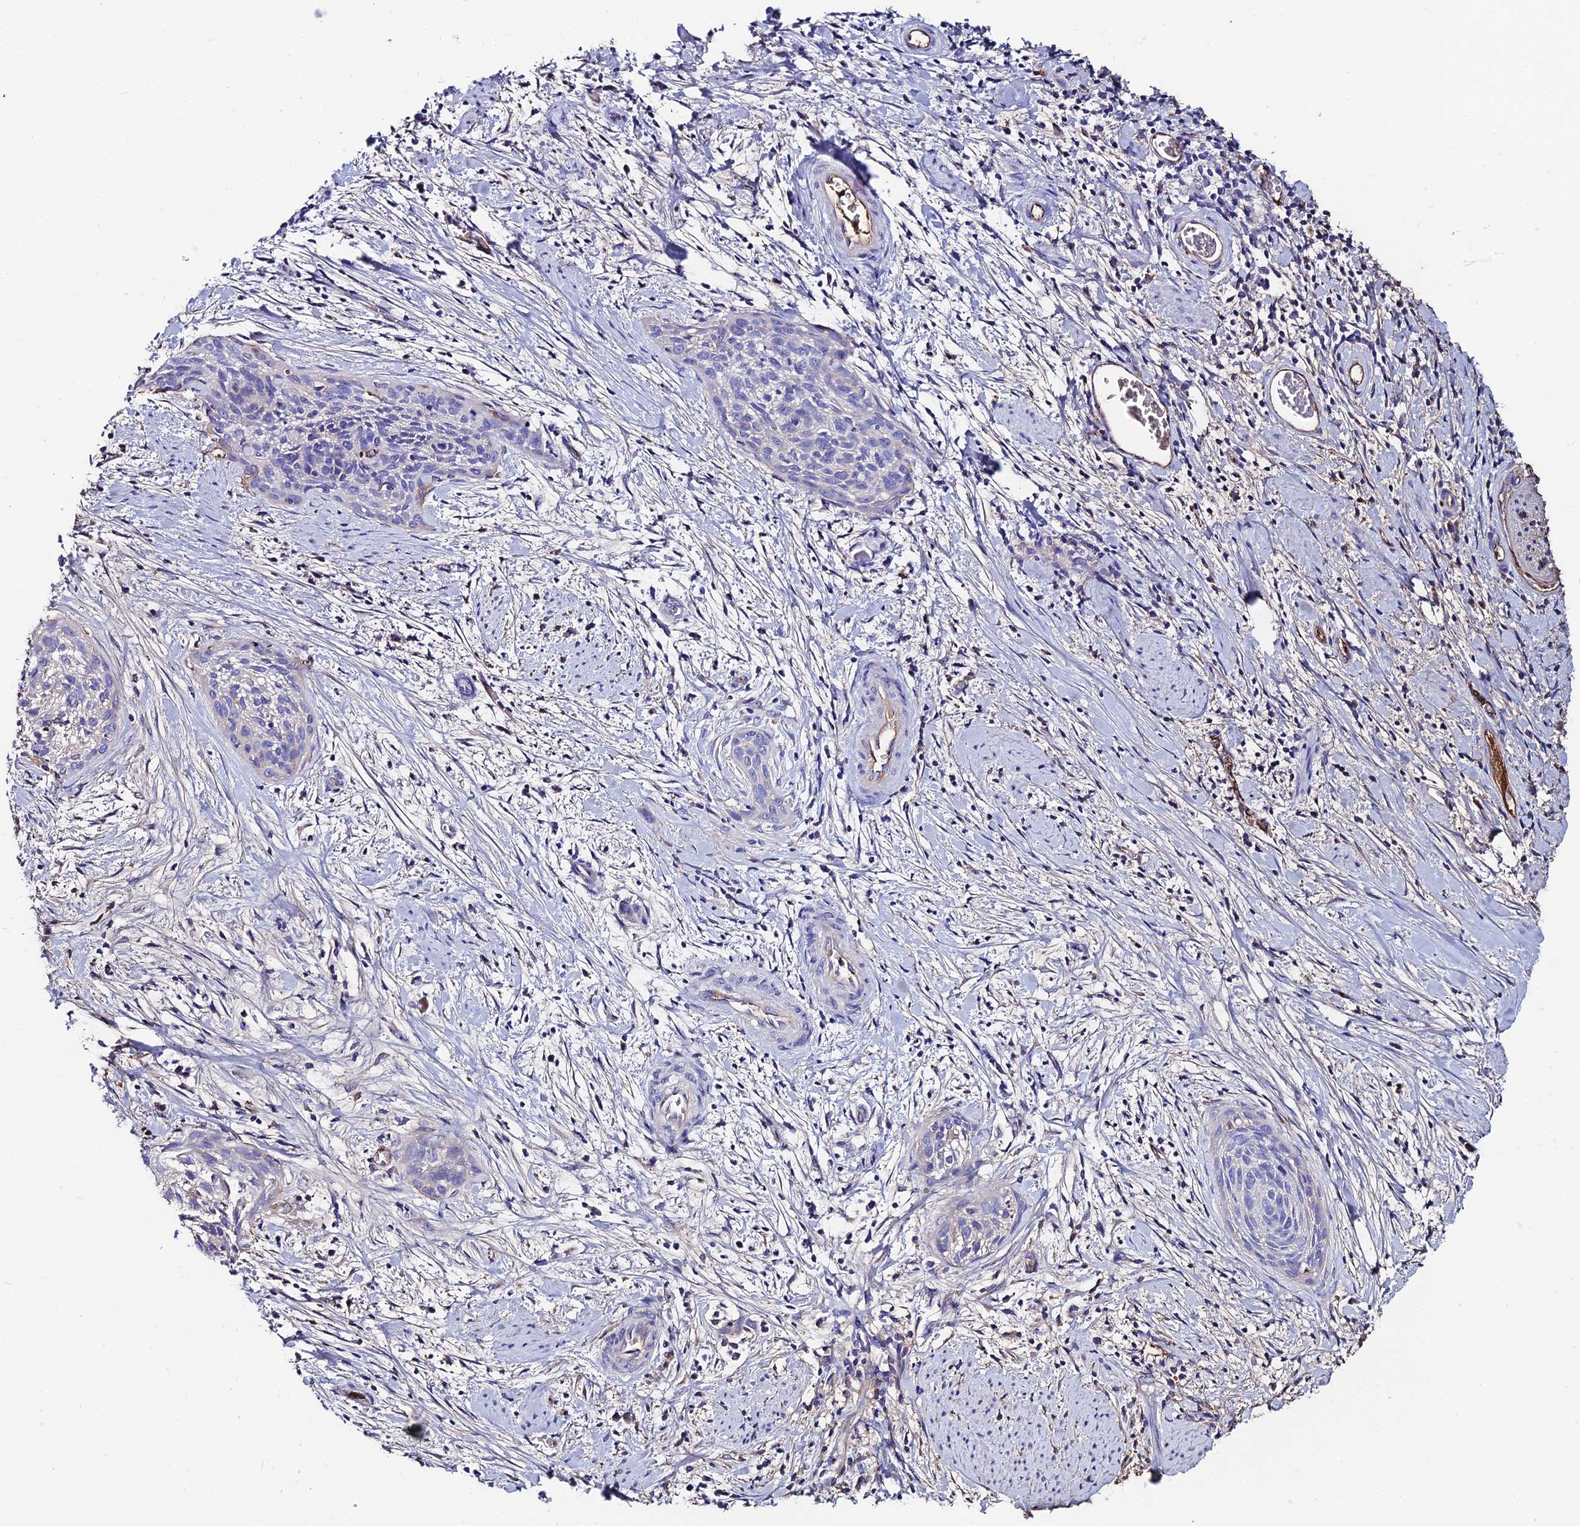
{"staining": {"intensity": "negative", "quantity": "none", "location": "none"}, "tissue": "cervical cancer", "cell_type": "Tumor cells", "image_type": "cancer", "snomed": [{"axis": "morphology", "description": "Squamous cell carcinoma, NOS"}, {"axis": "topography", "description": "Cervix"}], "caption": "There is no significant positivity in tumor cells of cervical cancer. The staining is performed using DAB brown chromogen with nuclei counter-stained in using hematoxylin.", "gene": "SLC25A16", "patient": {"sex": "female", "age": 55}}